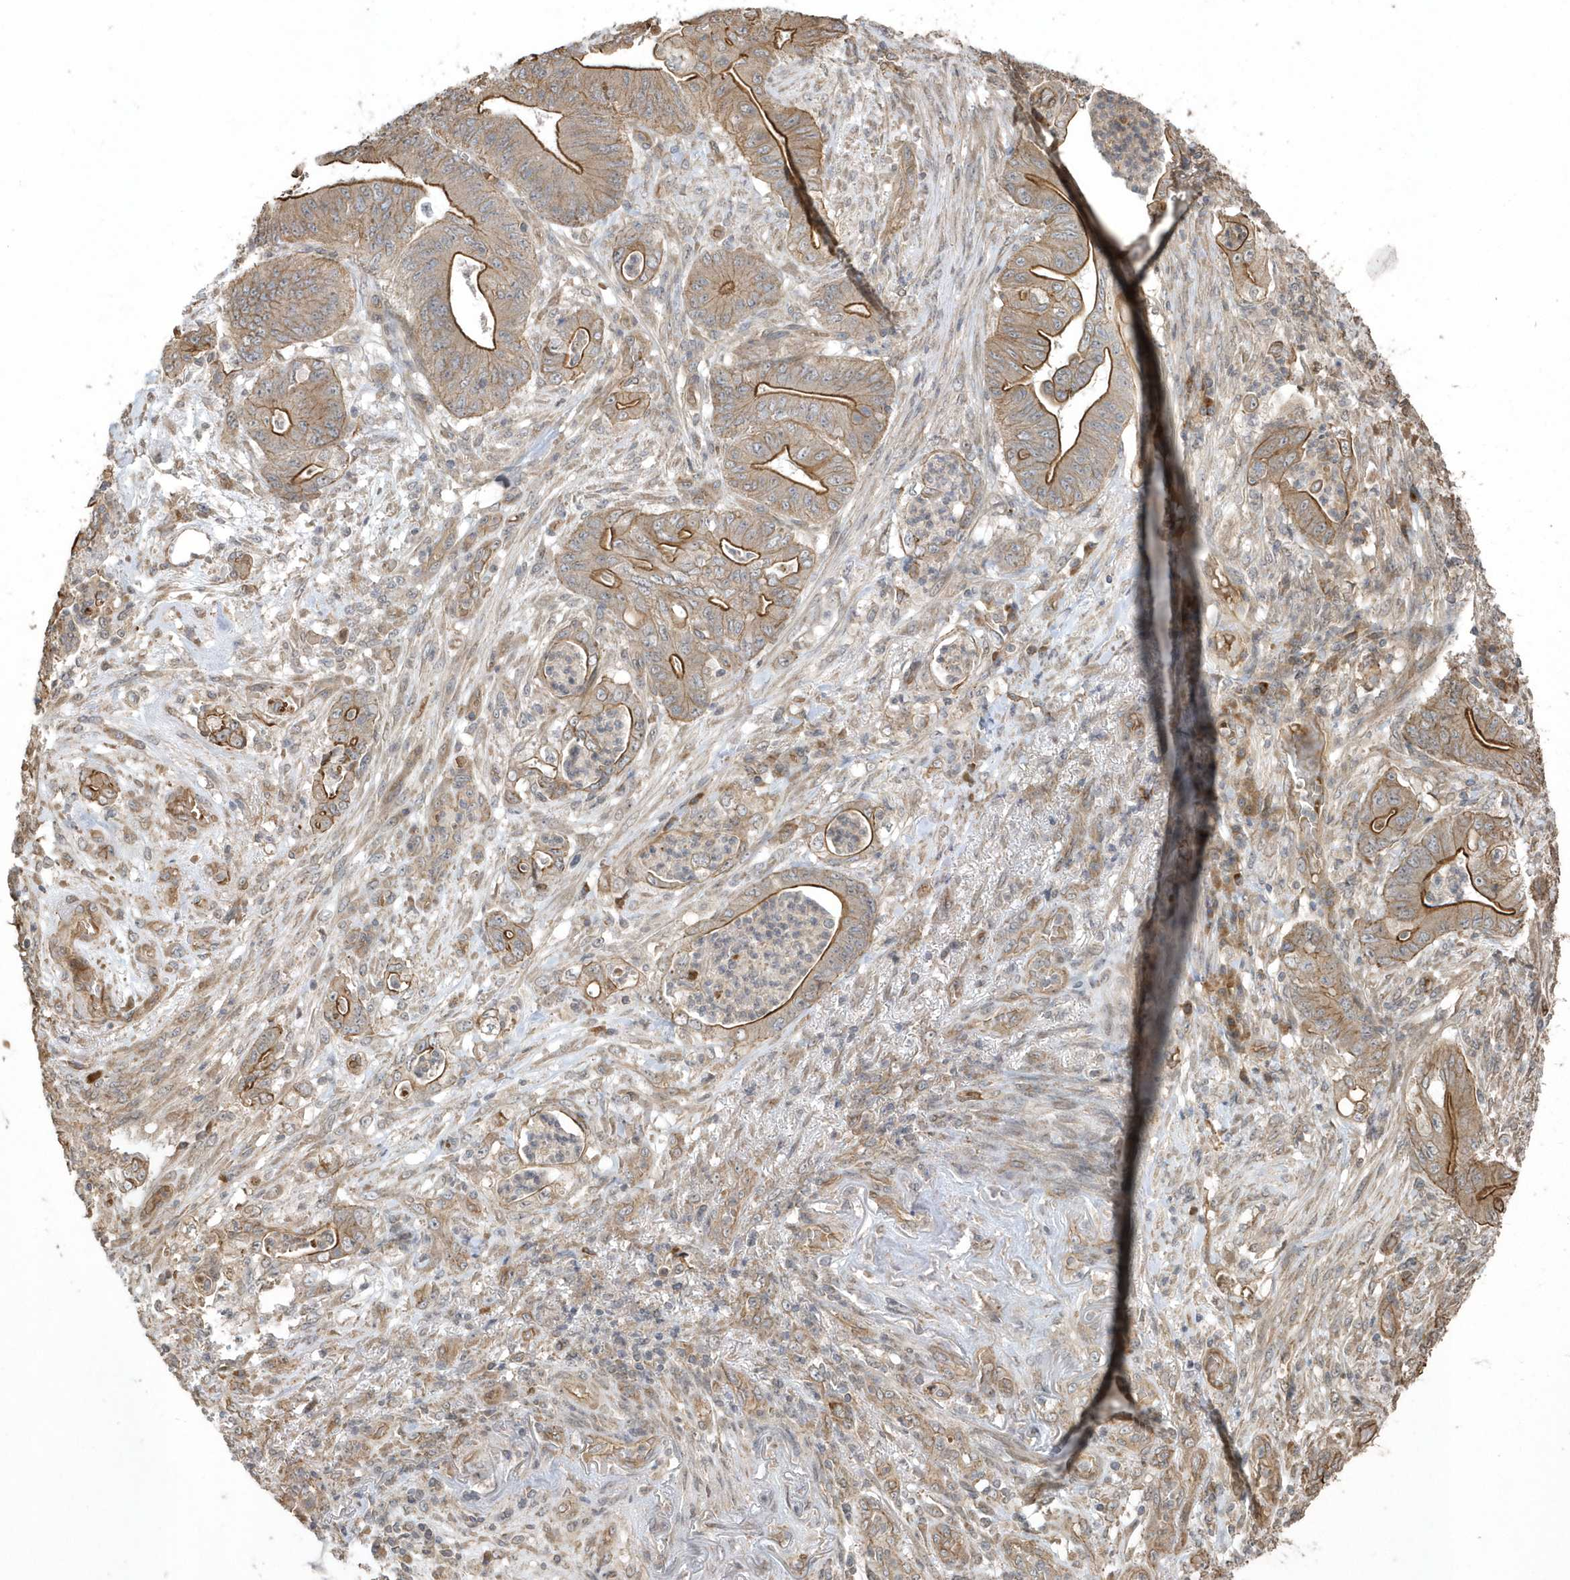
{"staining": {"intensity": "moderate", "quantity": ">75%", "location": "cytoplasmic/membranous"}, "tissue": "stomach cancer", "cell_type": "Tumor cells", "image_type": "cancer", "snomed": [{"axis": "morphology", "description": "Adenocarcinoma, NOS"}, {"axis": "topography", "description": "Stomach"}], "caption": "The histopathology image displays a brown stain indicating the presence of a protein in the cytoplasmic/membranous of tumor cells in adenocarcinoma (stomach).", "gene": "HERPUD1", "patient": {"sex": "female", "age": 73}}